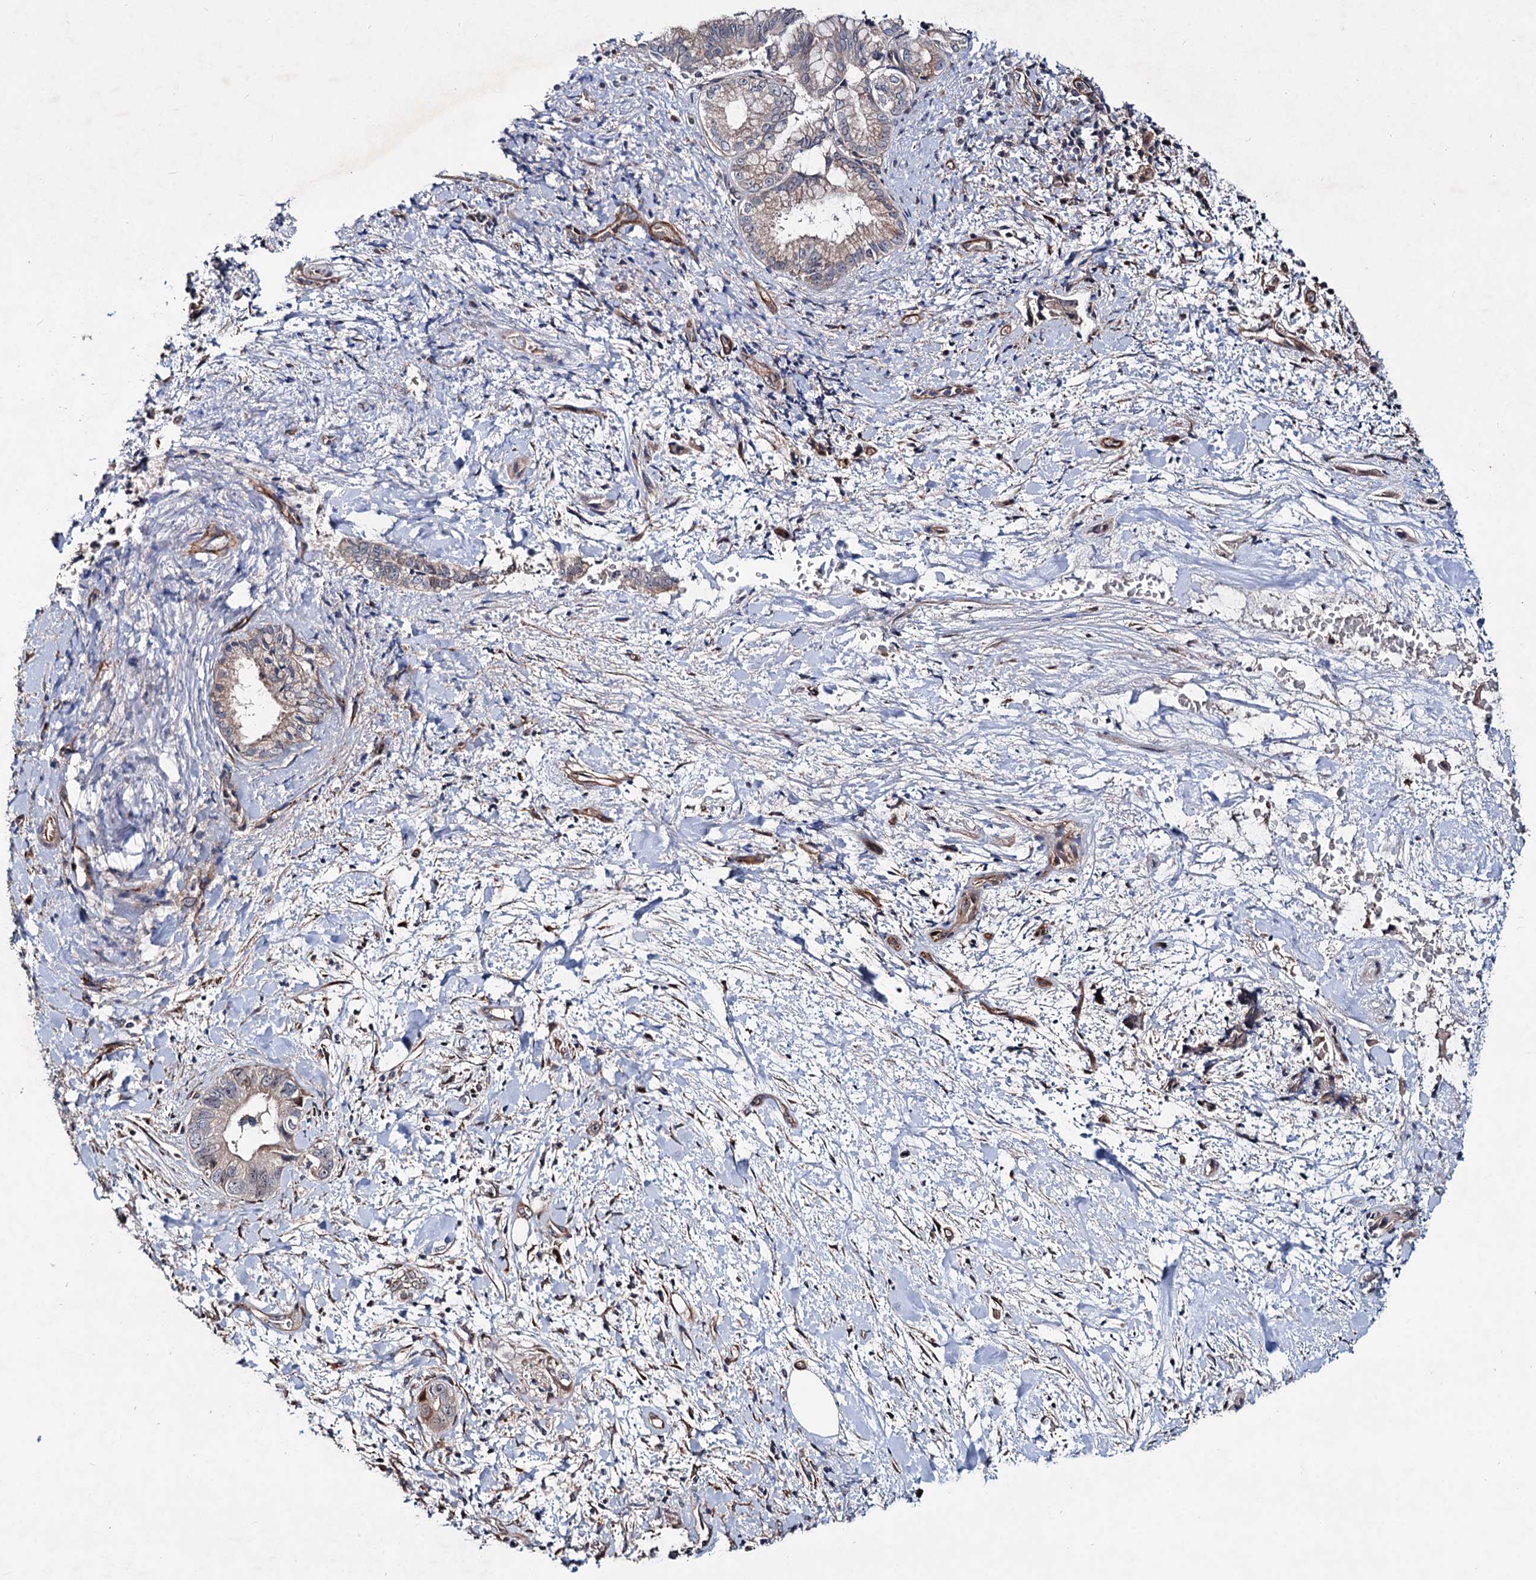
{"staining": {"intensity": "weak", "quantity": ">75%", "location": "cytoplasmic/membranous"}, "tissue": "pancreatic cancer", "cell_type": "Tumor cells", "image_type": "cancer", "snomed": [{"axis": "morphology", "description": "Adenocarcinoma, NOS"}, {"axis": "topography", "description": "Pancreas"}], "caption": "A histopathology image showing weak cytoplasmic/membranous staining in approximately >75% of tumor cells in pancreatic adenocarcinoma, as visualized by brown immunohistochemical staining.", "gene": "PTDSS2", "patient": {"sex": "female", "age": 78}}